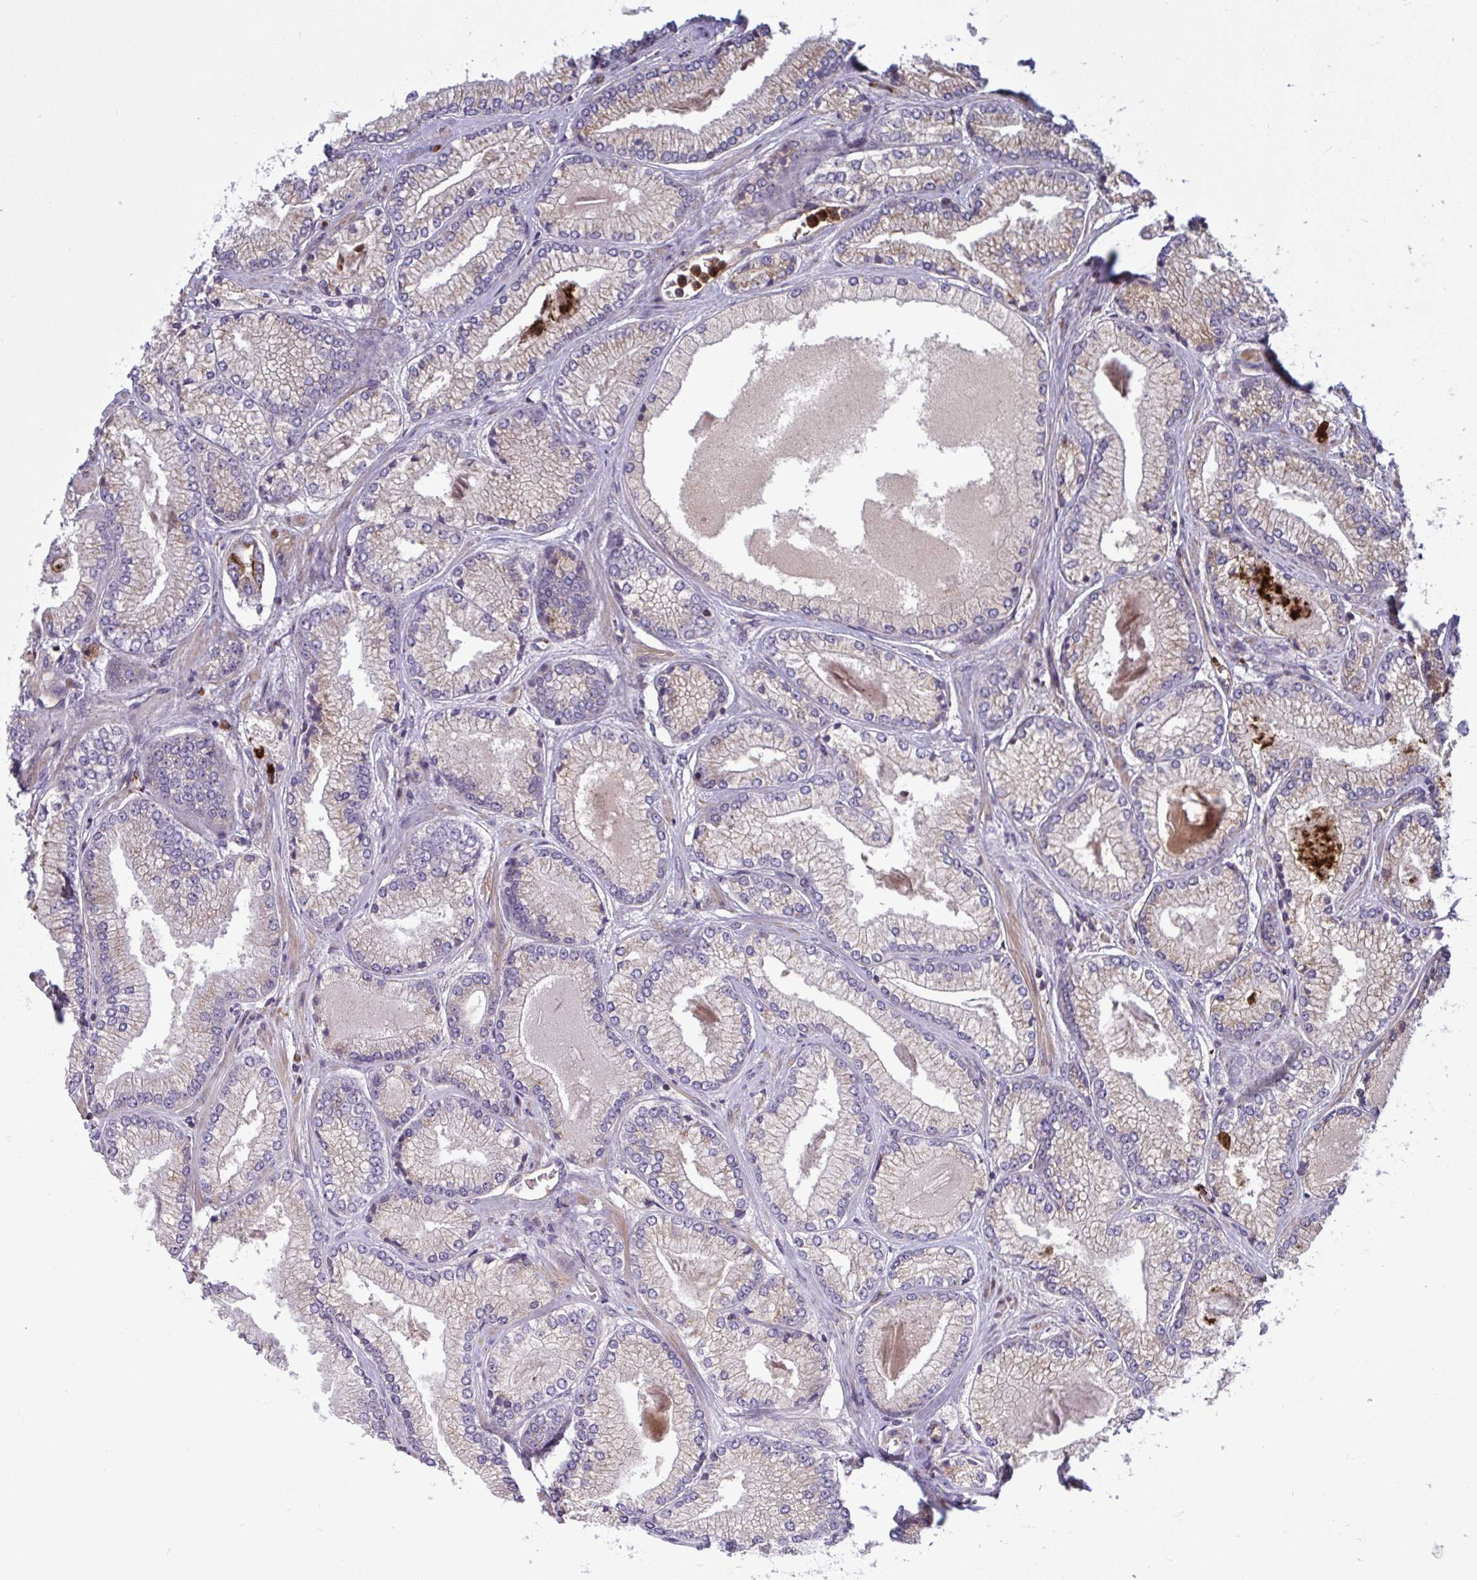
{"staining": {"intensity": "negative", "quantity": "none", "location": "none"}, "tissue": "prostate cancer", "cell_type": "Tumor cells", "image_type": "cancer", "snomed": [{"axis": "morphology", "description": "Adenocarcinoma, Low grade"}, {"axis": "topography", "description": "Prostate"}], "caption": "Immunohistochemical staining of low-grade adenocarcinoma (prostate) exhibits no significant positivity in tumor cells.", "gene": "IL1R1", "patient": {"sex": "male", "age": 67}}